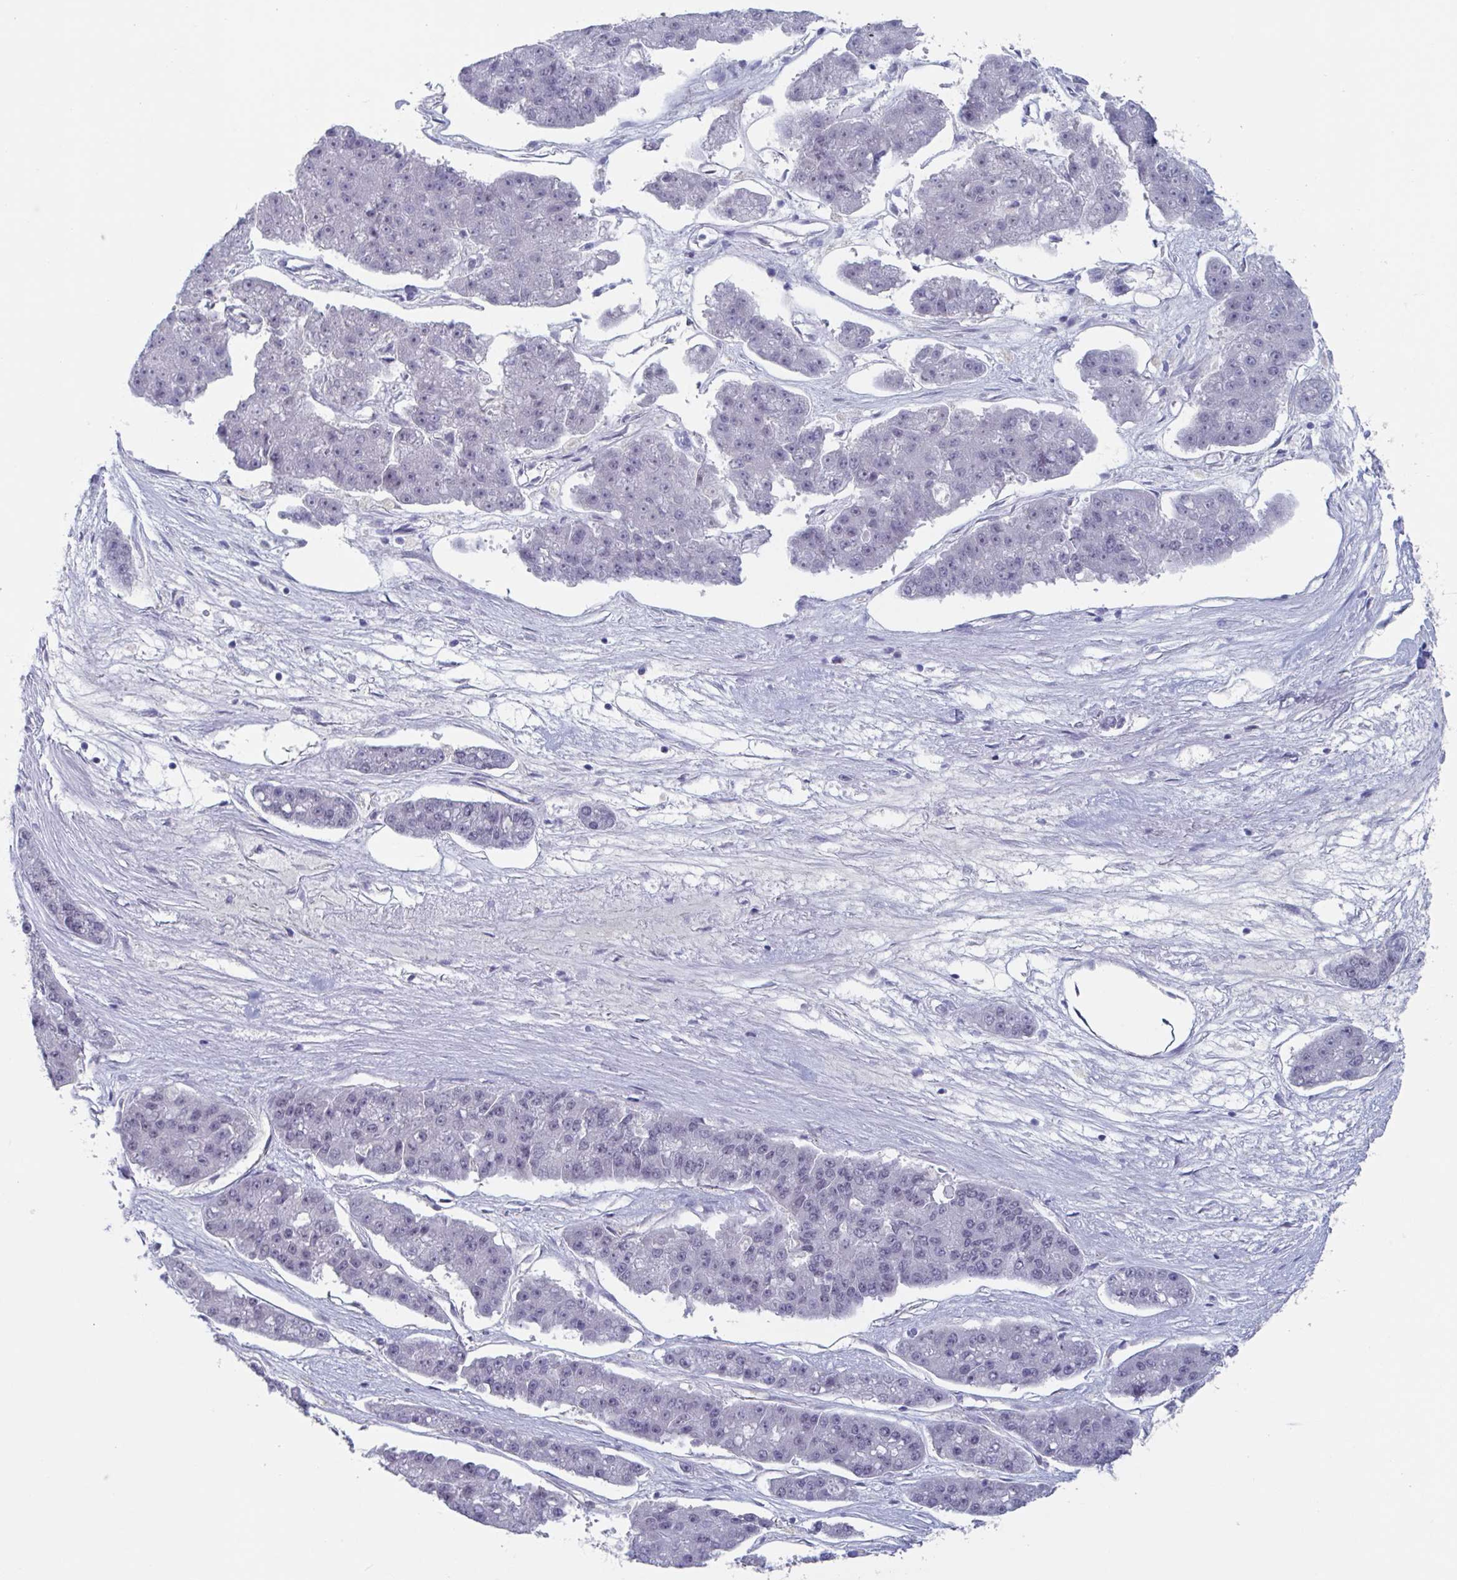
{"staining": {"intensity": "negative", "quantity": "none", "location": "none"}, "tissue": "pancreatic cancer", "cell_type": "Tumor cells", "image_type": "cancer", "snomed": [{"axis": "morphology", "description": "Adenocarcinoma, NOS"}, {"axis": "topography", "description": "Pancreas"}], "caption": "Immunohistochemistry (IHC) micrograph of human pancreatic adenocarcinoma stained for a protein (brown), which displays no positivity in tumor cells.", "gene": "KDM4D", "patient": {"sex": "male", "age": 50}}